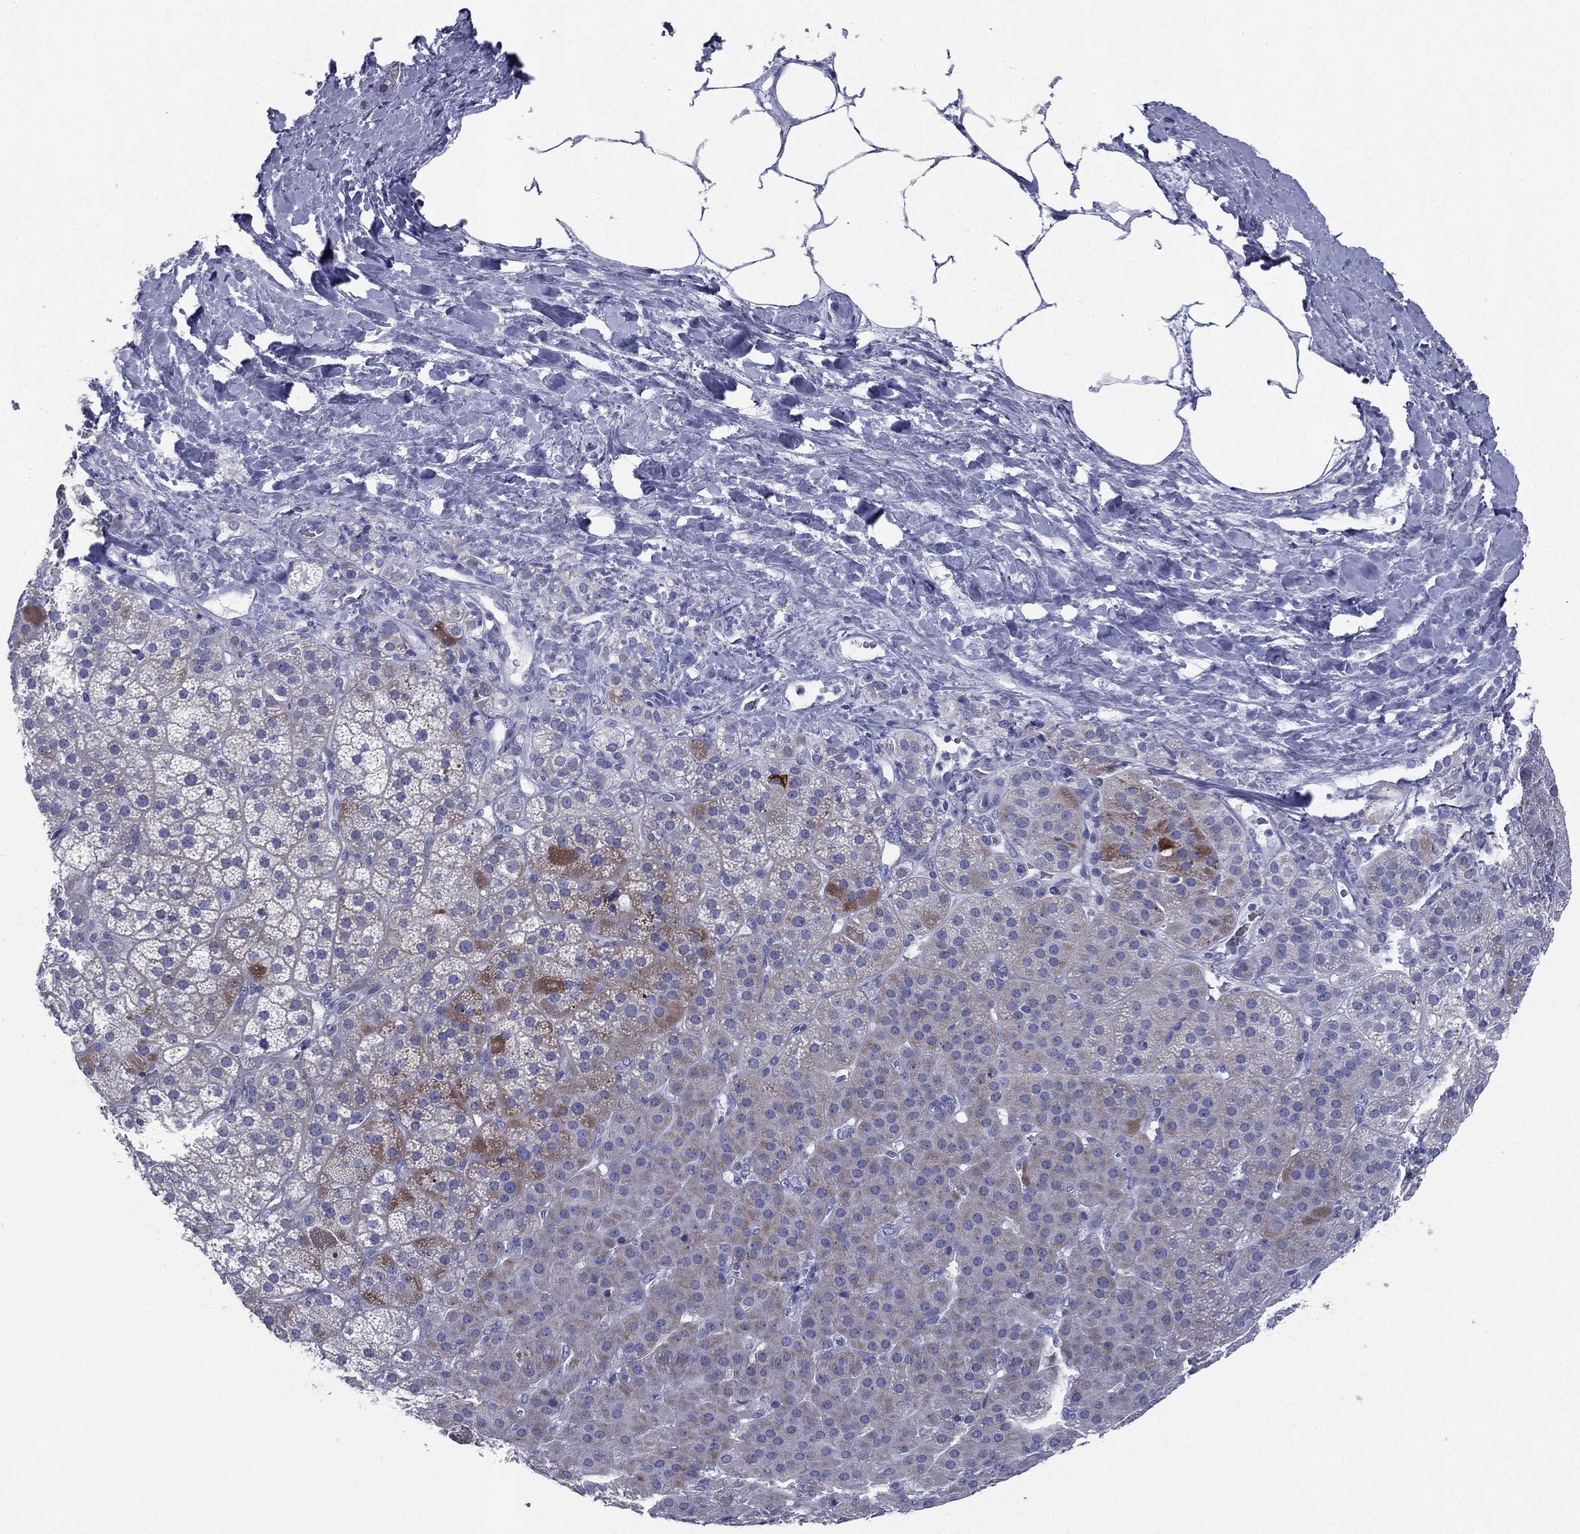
{"staining": {"intensity": "moderate", "quantity": "<25%", "location": "cytoplasmic/membranous"}, "tissue": "adrenal gland", "cell_type": "Glandular cells", "image_type": "normal", "snomed": [{"axis": "morphology", "description": "Normal tissue, NOS"}, {"axis": "topography", "description": "Adrenal gland"}], "caption": "IHC (DAB) staining of benign adrenal gland reveals moderate cytoplasmic/membranous protein expression in about <25% of glandular cells.", "gene": "FCER2", "patient": {"sex": "male", "age": 57}}